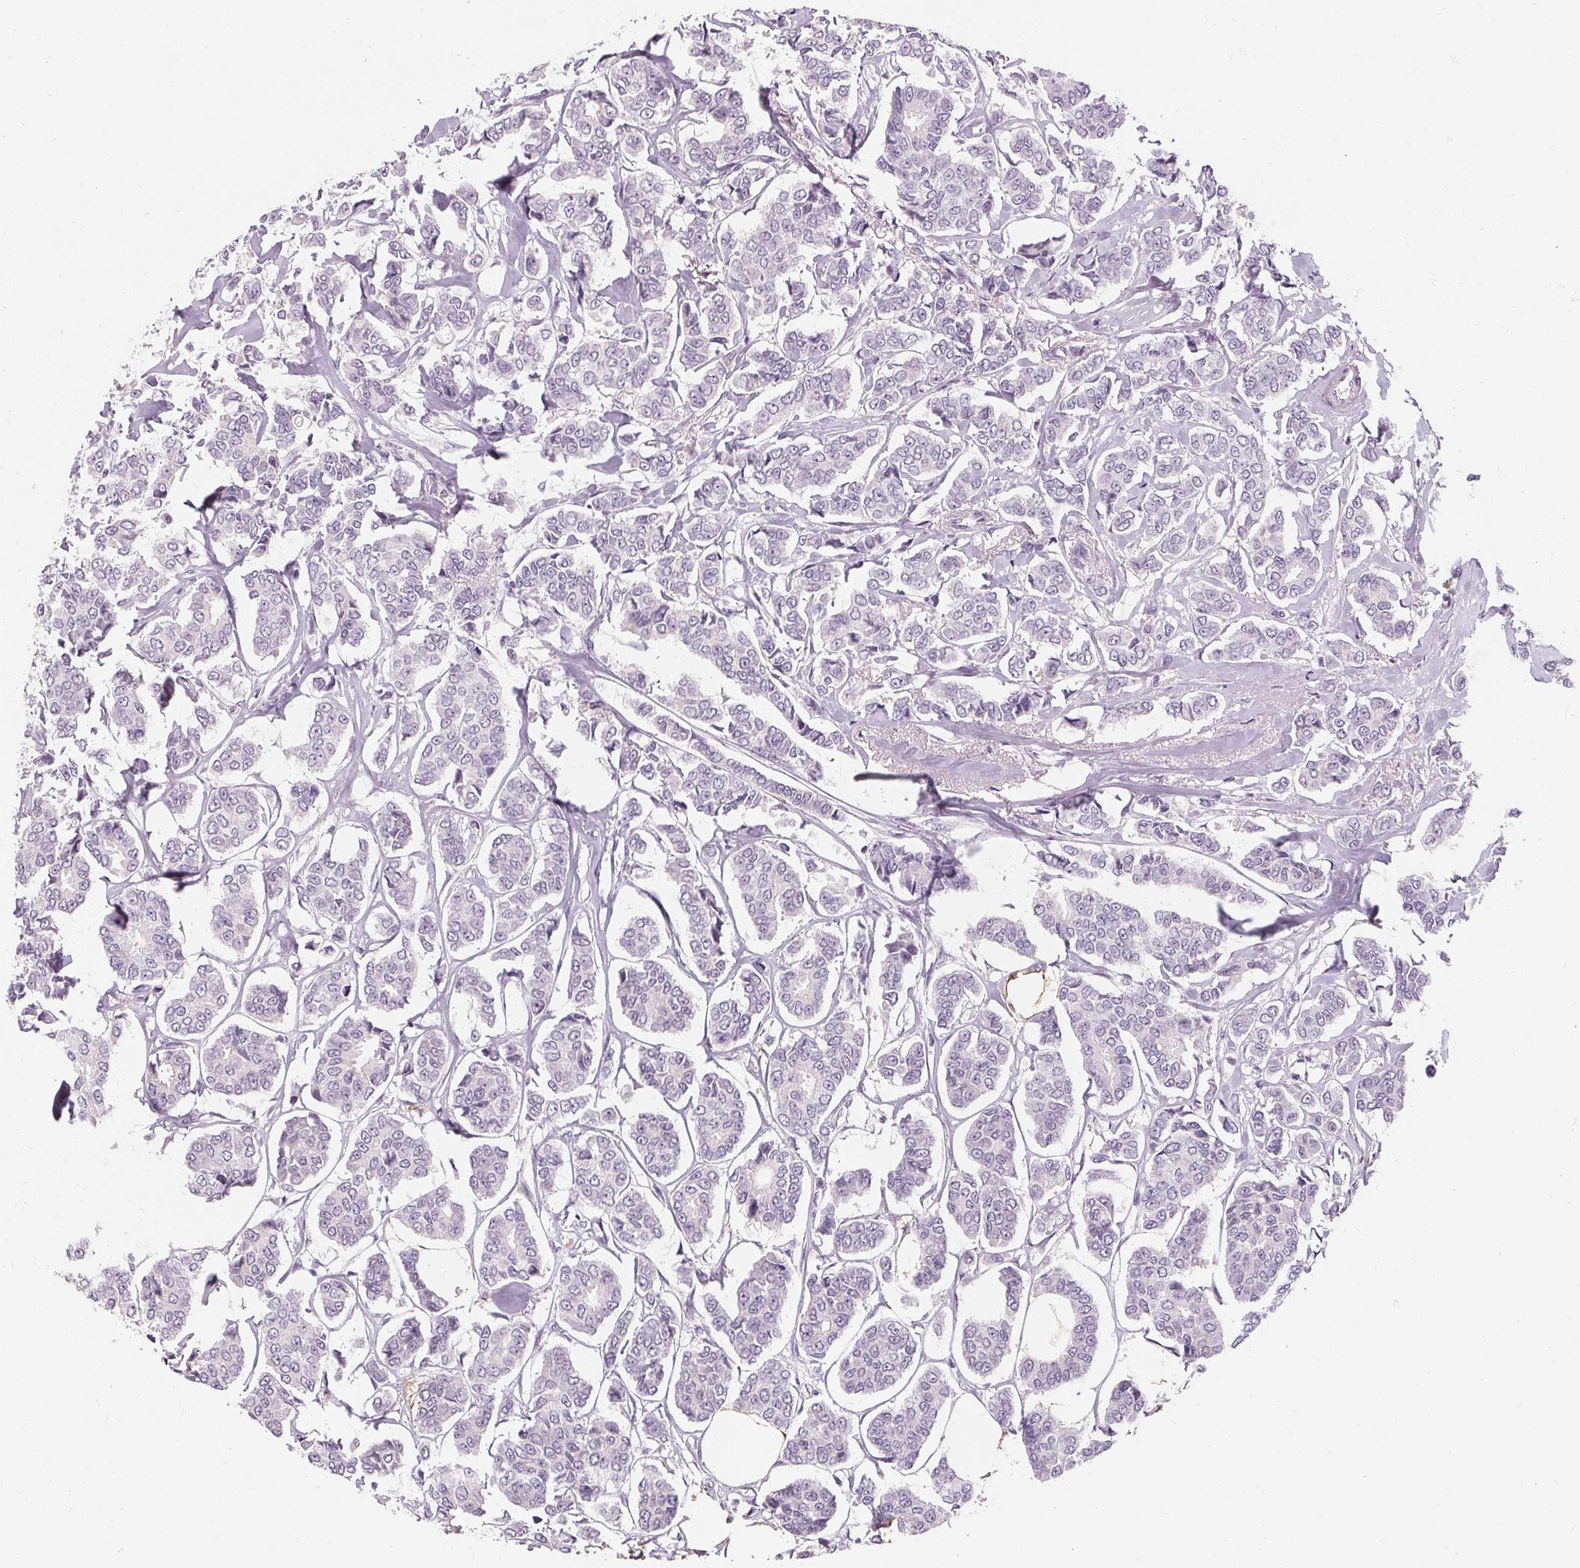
{"staining": {"intensity": "negative", "quantity": "none", "location": "none"}, "tissue": "breast cancer", "cell_type": "Tumor cells", "image_type": "cancer", "snomed": [{"axis": "morphology", "description": "Duct carcinoma"}, {"axis": "topography", "description": "Breast"}], "caption": "Immunohistochemical staining of human breast cancer exhibits no significant positivity in tumor cells.", "gene": "IFNGR1", "patient": {"sex": "female", "age": 94}}